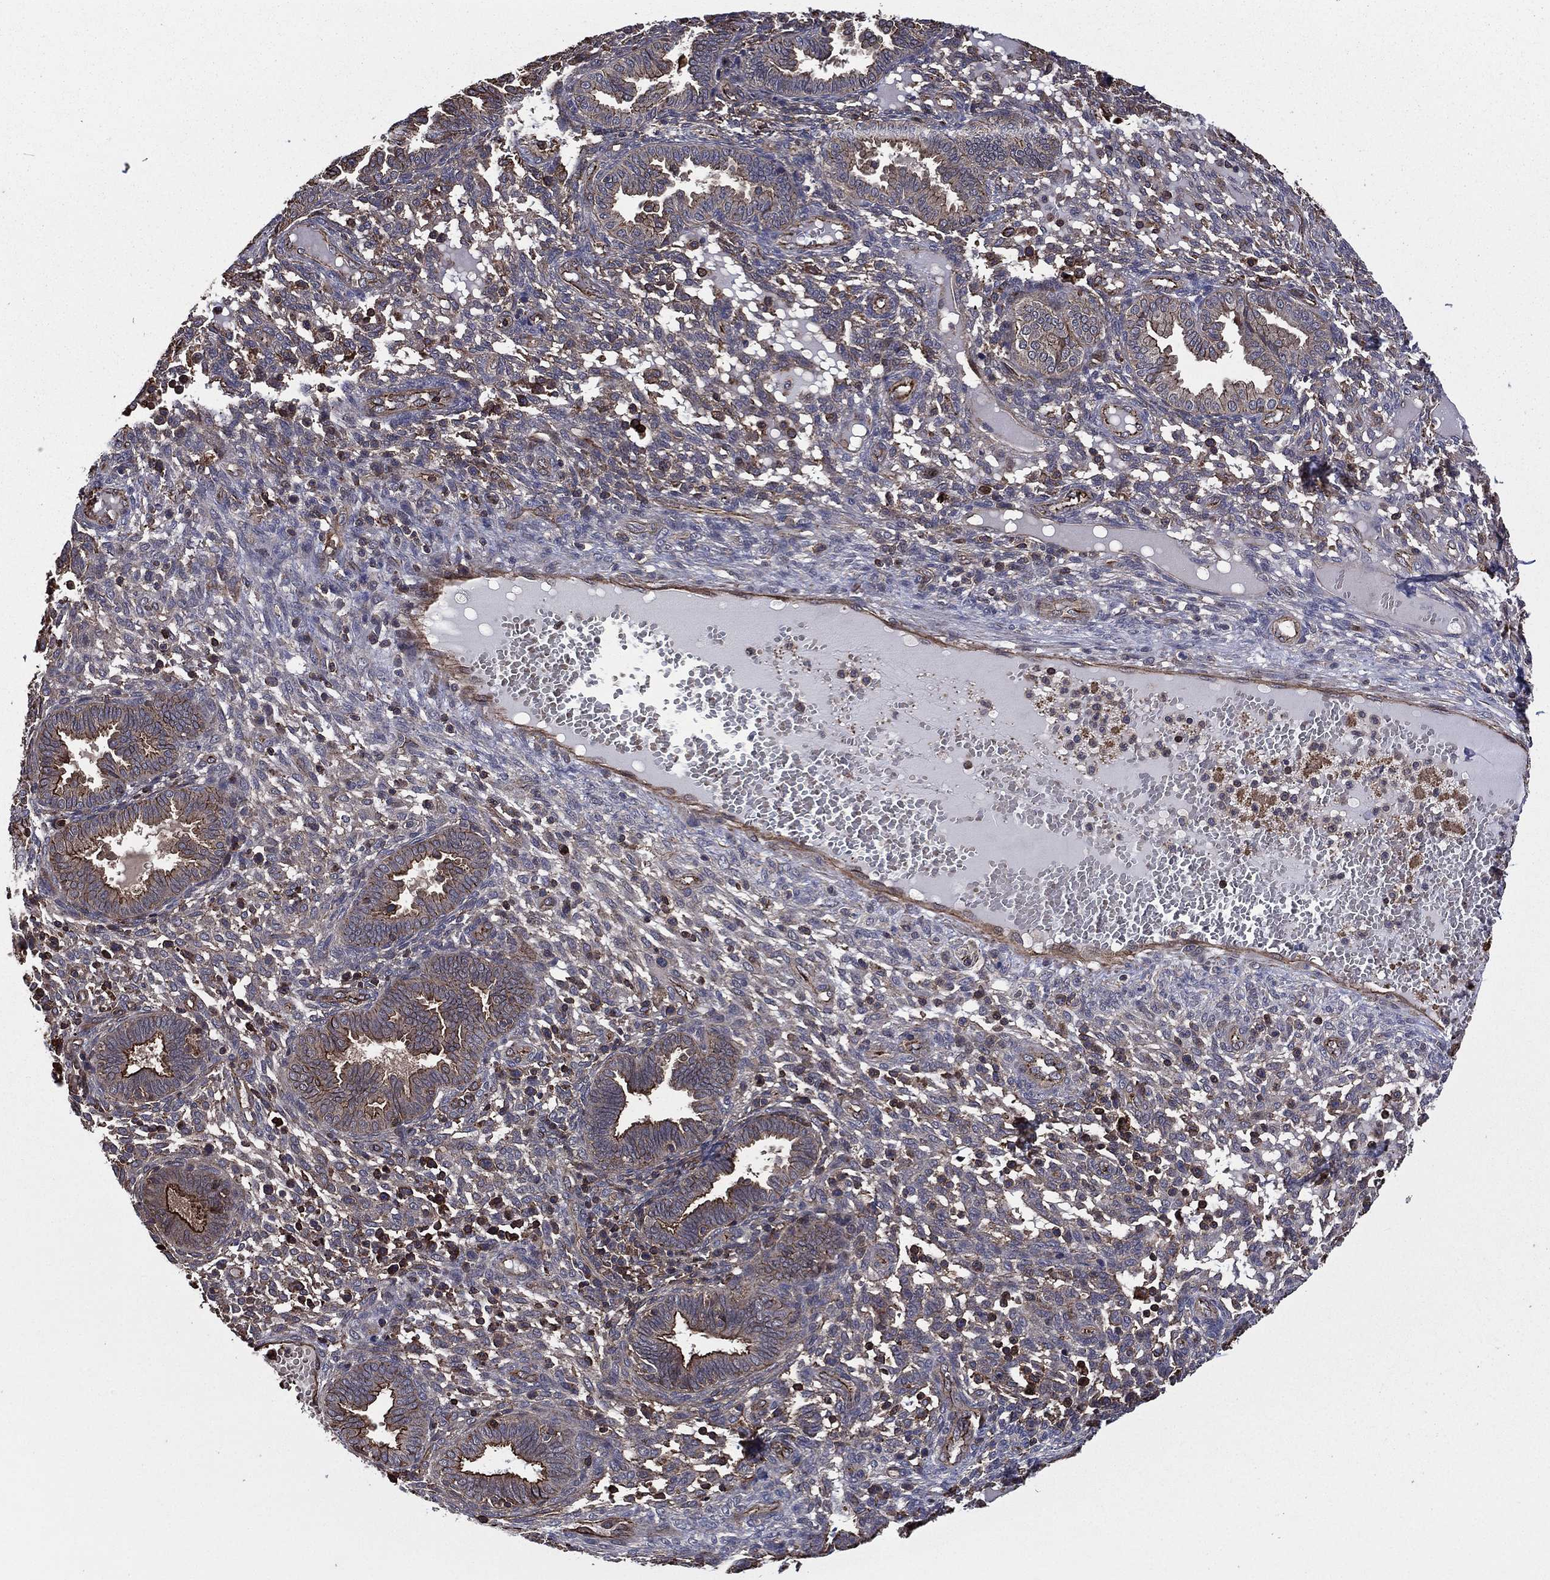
{"staining": {"intensity": "negative", "quantity": "none", "location": "none"}, "tissue": "endometrium", "cell_type": "Cells in endometrial stroma", "image_type": "normal", "snomed": [{"axis": "morphology", "description": "Normal tissue, NOS"}, {"axis": "topography", "description": "Endometrium"}], "caption": "Immunohistochemical staining of normal endometrium exhibits no significant staining in cells in endometrial stroma.", "gene": "PLPP3", "patient": {"sex": "female", "age": 42}}